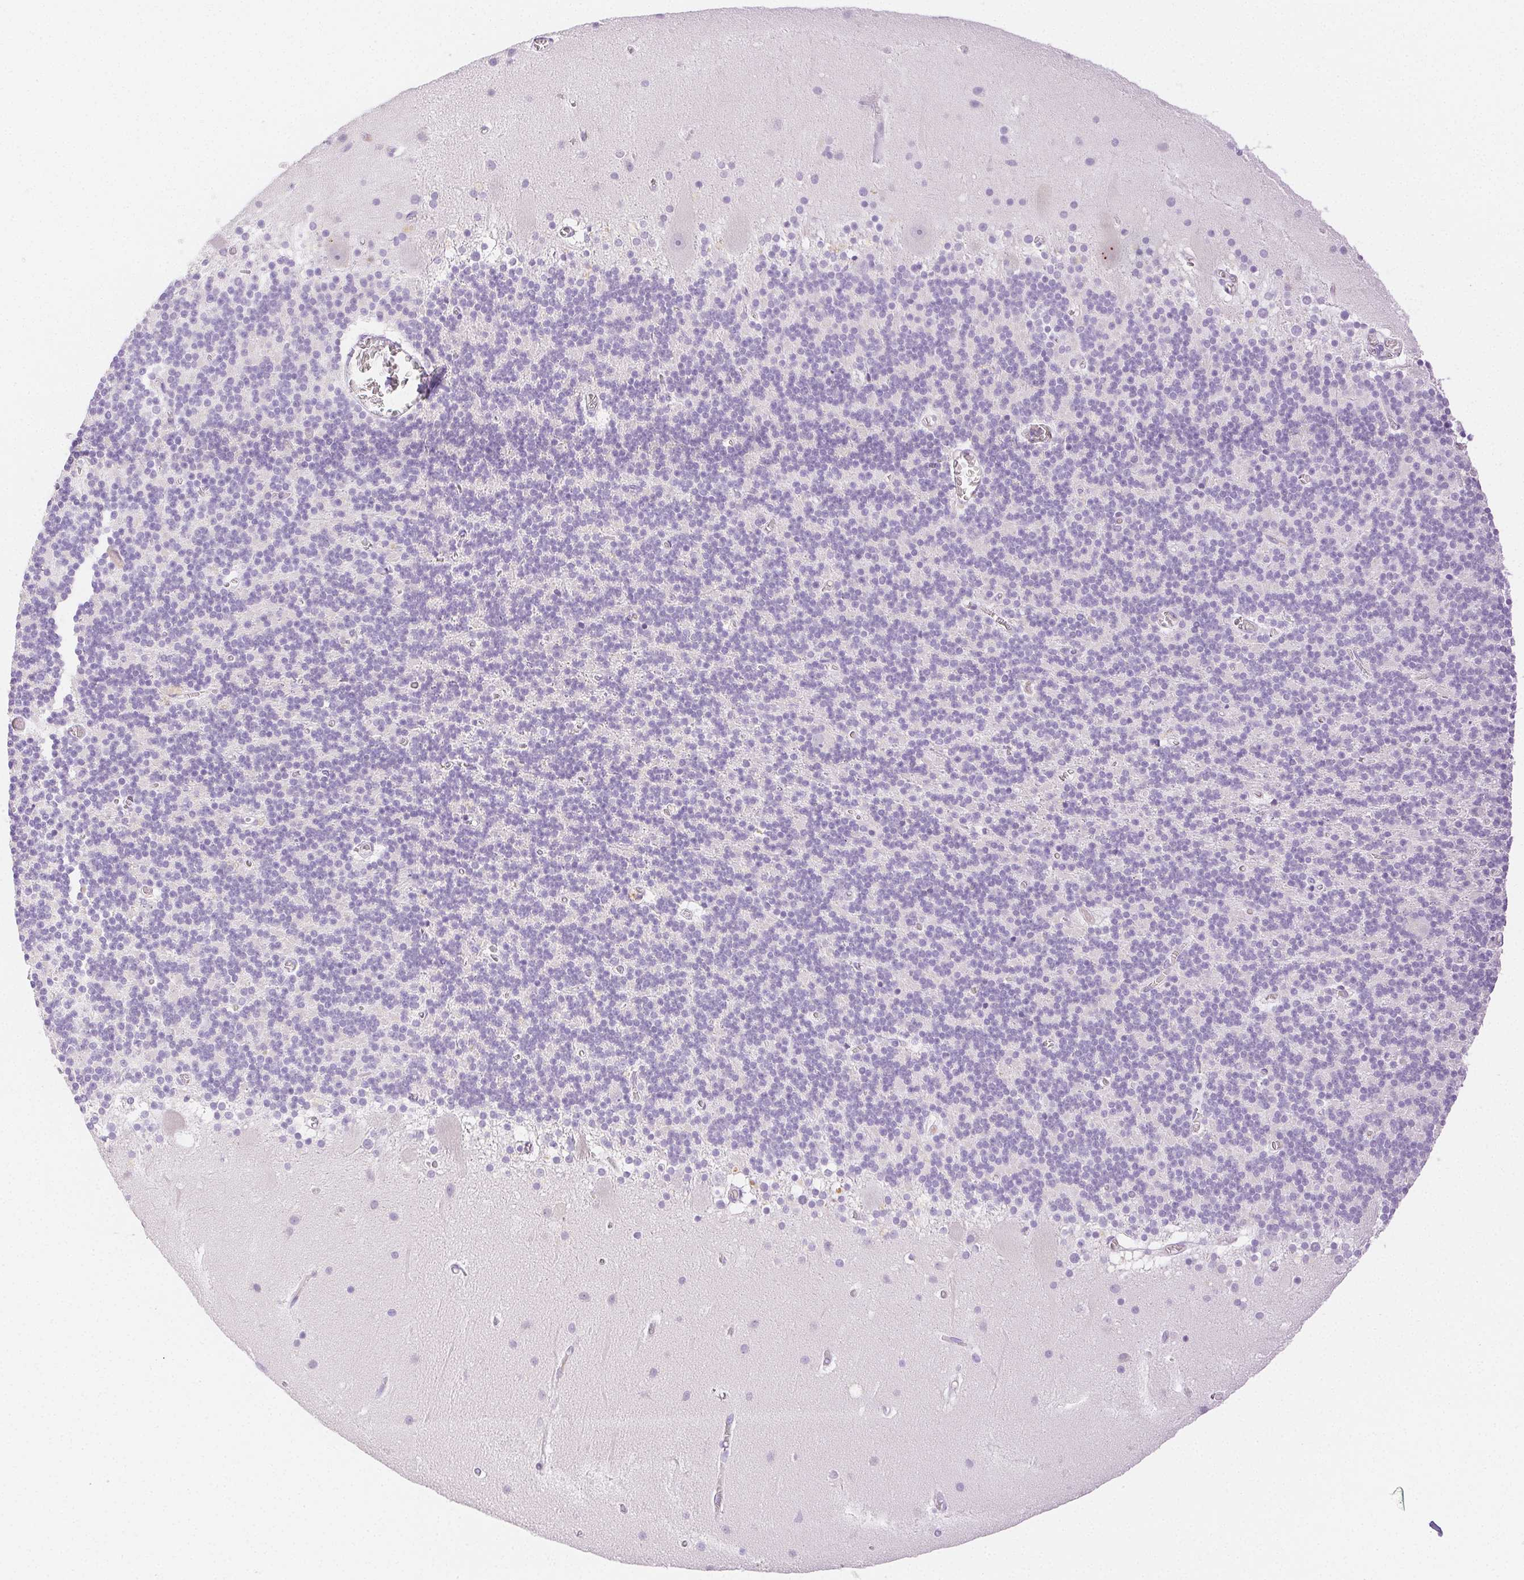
{"staining": {"intensity": "negative", "quantity": "none", "location": "none"}, "tissue": "cerebellum", "cell_type": "Cells in granular layer", "image_type": "normal", "snomed": [{"axis": "morphology", "description": "Normal tissue, NOS"}, {"axis": "topography", "description": "Cerebellum"}], "caption": "Immunohistochemical staining of unremarkable human cerebellum shows no significant expression in cells in granular layer. The staining was performed using DAB to visualize the protein expression in brown, while the nuclei were stained in blue with hematoxylin (Magnification: 20x).", "gene": "SPACA4", "patient": {"sex": "male", "age": 70}}